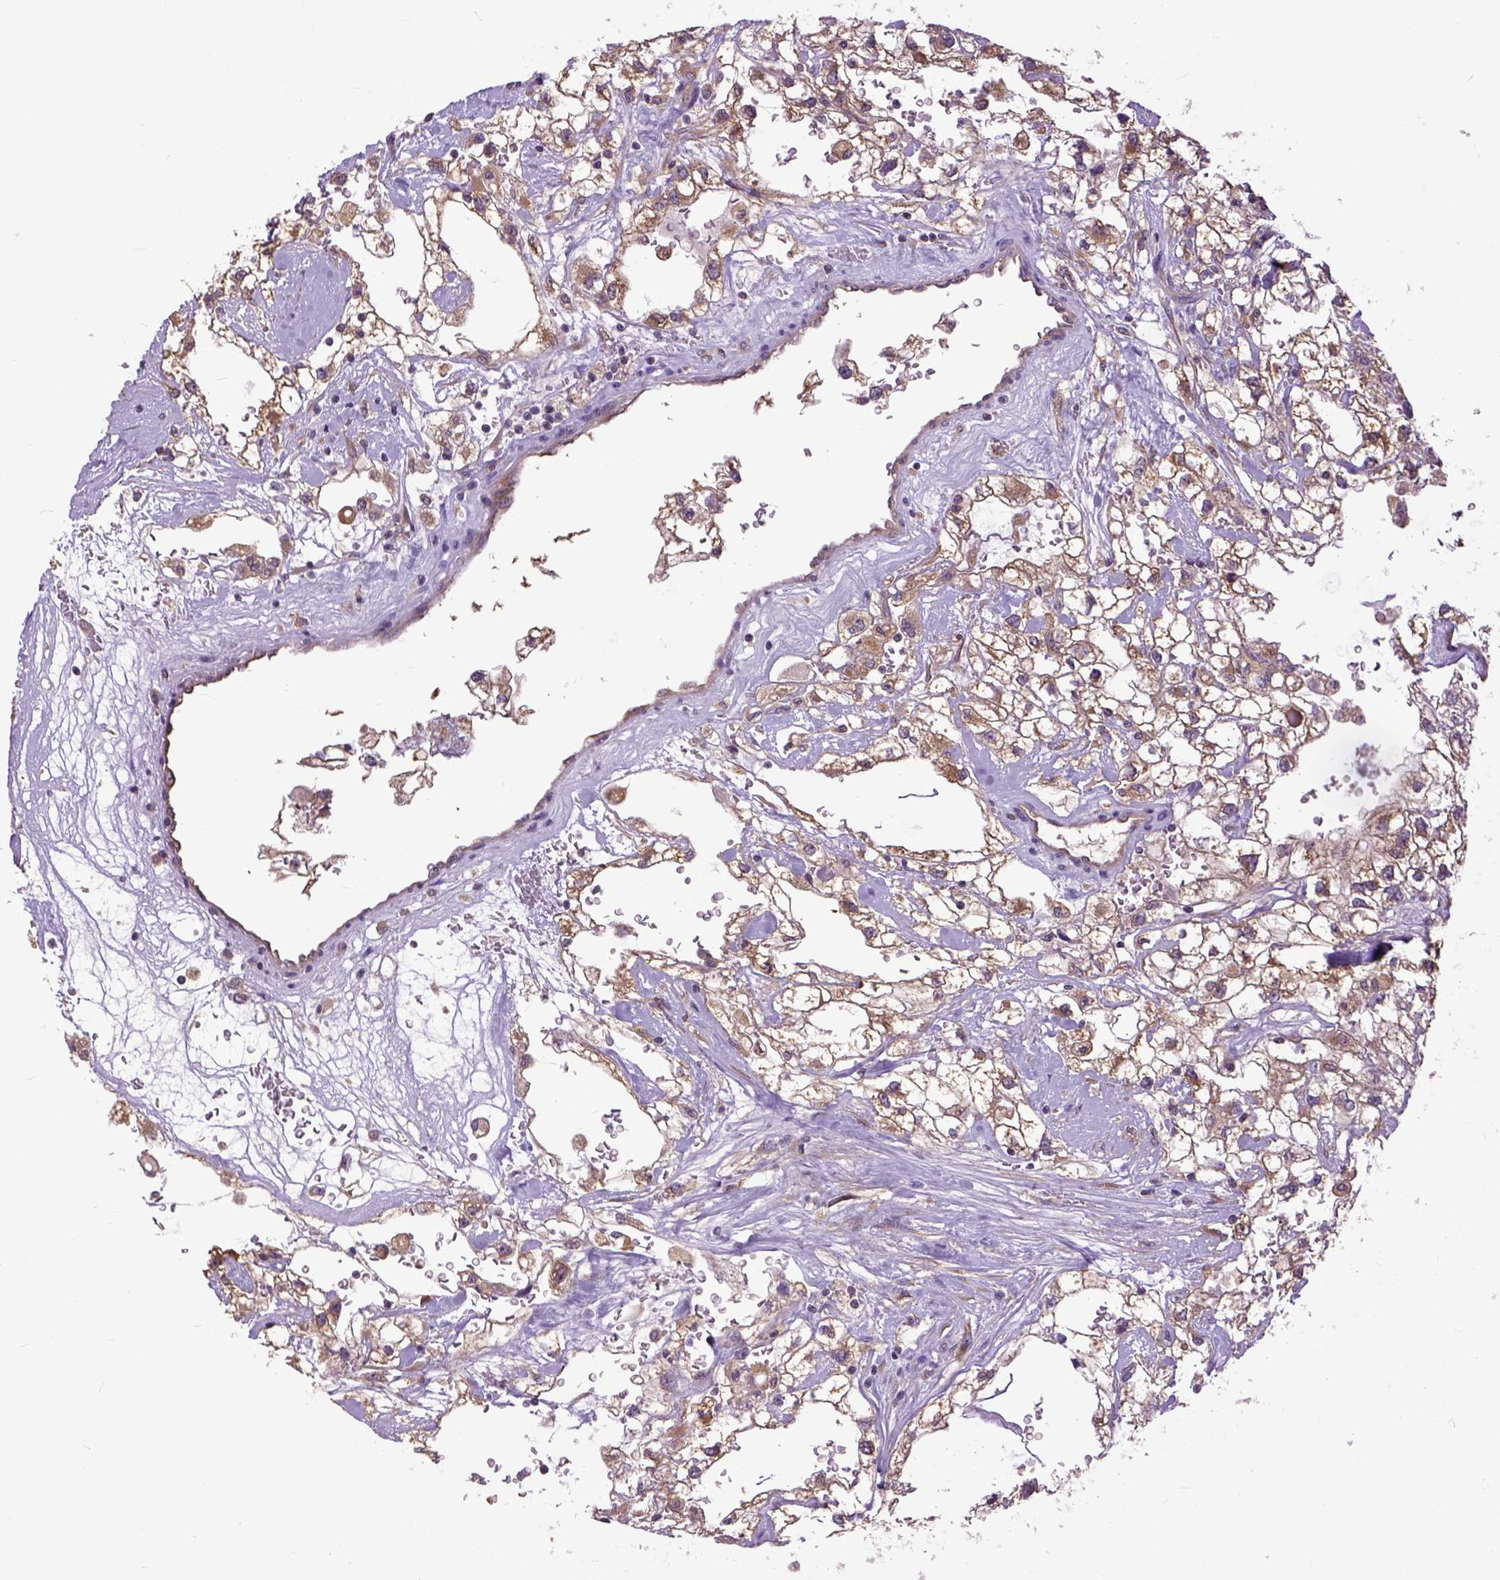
{"staining": {"intensity": "moderate", "quantity": ">75%", "location": "cytoplasmic/membranous"}, "tissue": "renal cancer", "cell_type": "Tumor cells", "image_type": "cancer", "snomed": [{"axis": "morphology", "description": "Adenocarcinoma, NOS"}, {"axis": "topography", "description": "Kidney"}], "caption": "The histopathology image exhibits a brown stain indicating the presence of a protein in the cytoplasmic/membranous of tumor cells in renal adenocarcinoma.", "gene": "ARL1", "patient": {"sex": "male", "age": 59}}